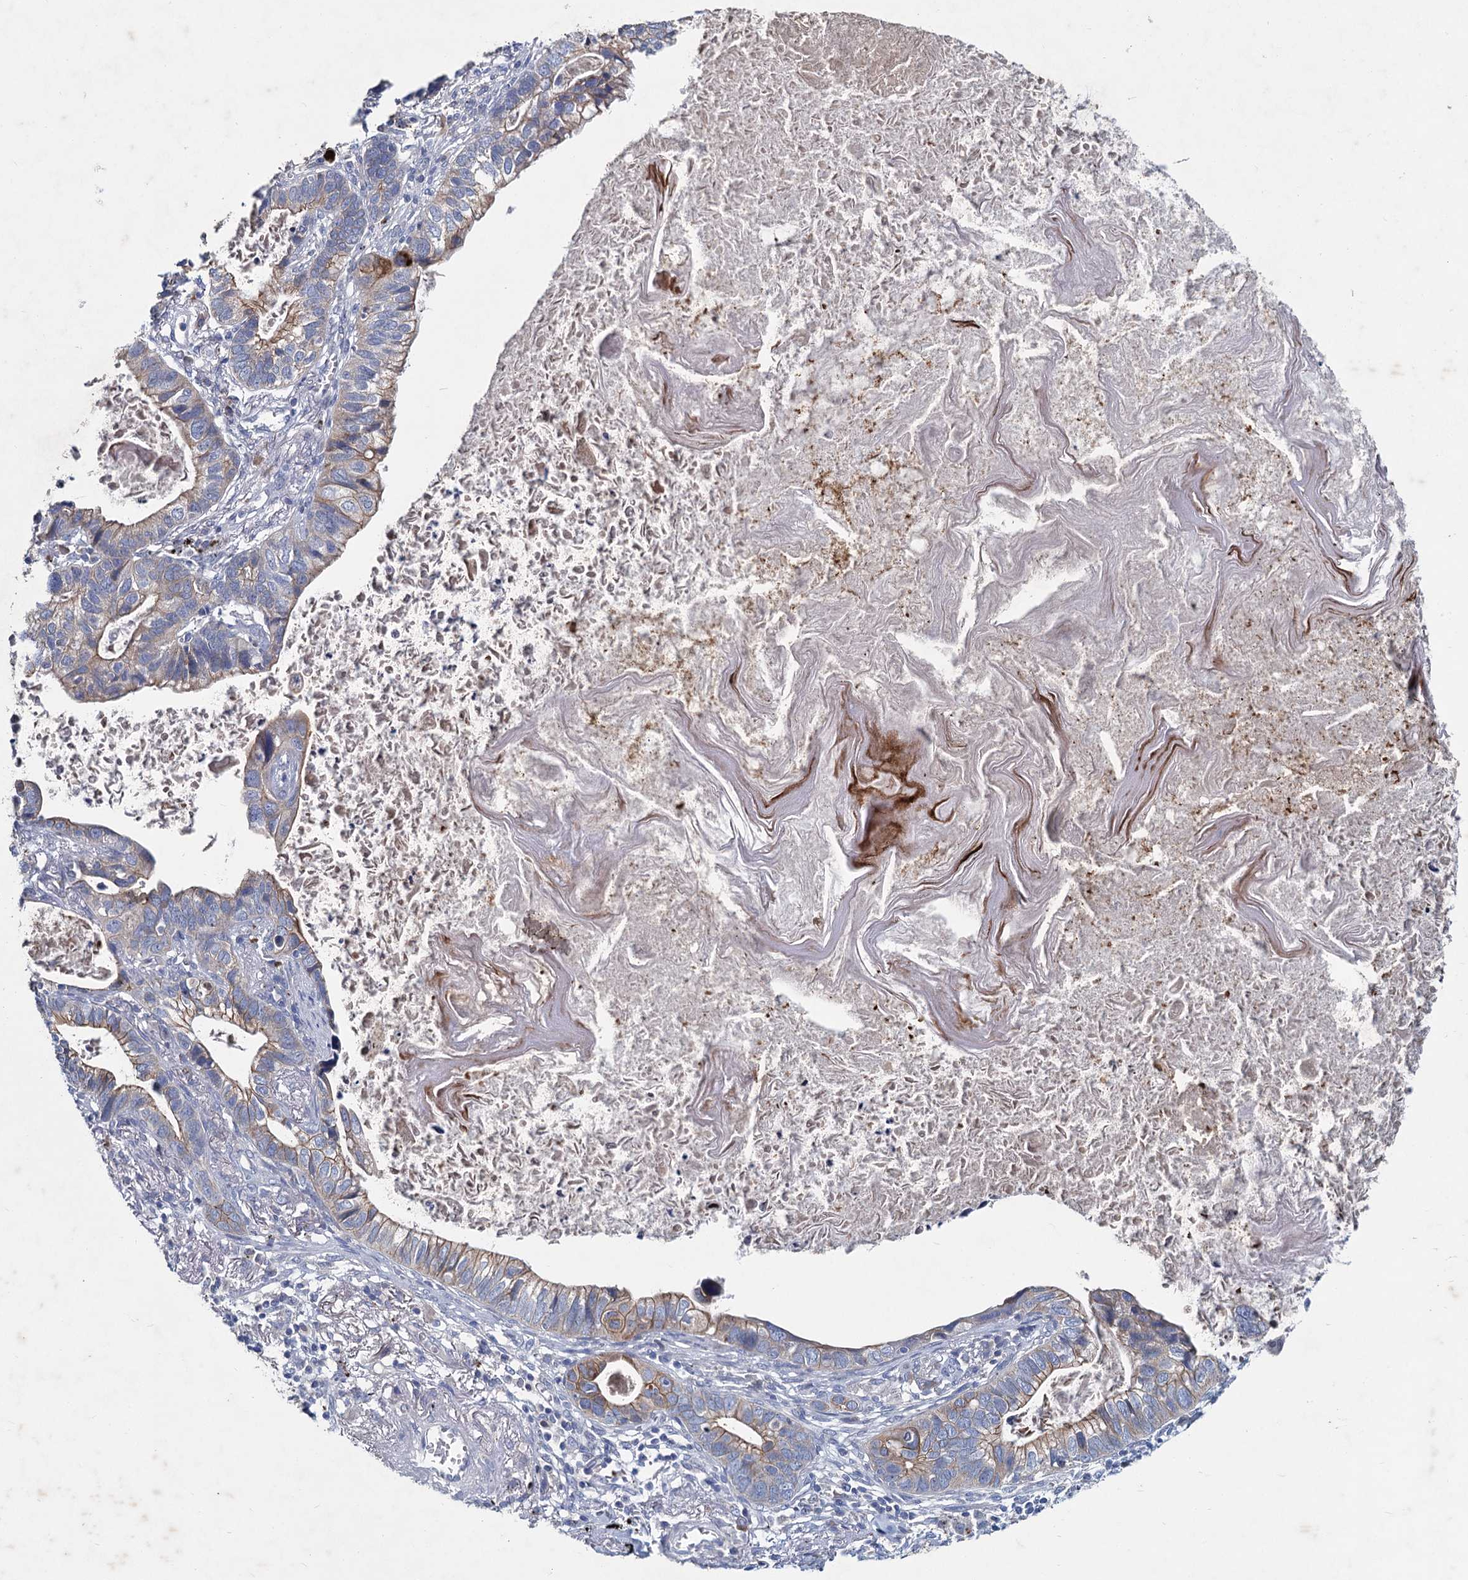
{"staining": {"intensity": "moderate", "quantity": "25%-75%", "location": "cytoplasmic/membranous"}, "tissue": "lung cancer", "cell_type": "Tumor cells", "image_type": "cancer", "snomed": [{"axis": "morphology", "description": "Adenocarcinoma, NOS"}, {"axis": "topography", "description": "Lung"}], "caption": "Lung cancer (adenocarcinoma) stained with a protein marker demonstrates moderate staining in tumor cells.", "gene": "TMX2", "patient": {"sex": "male", "age": 67}}